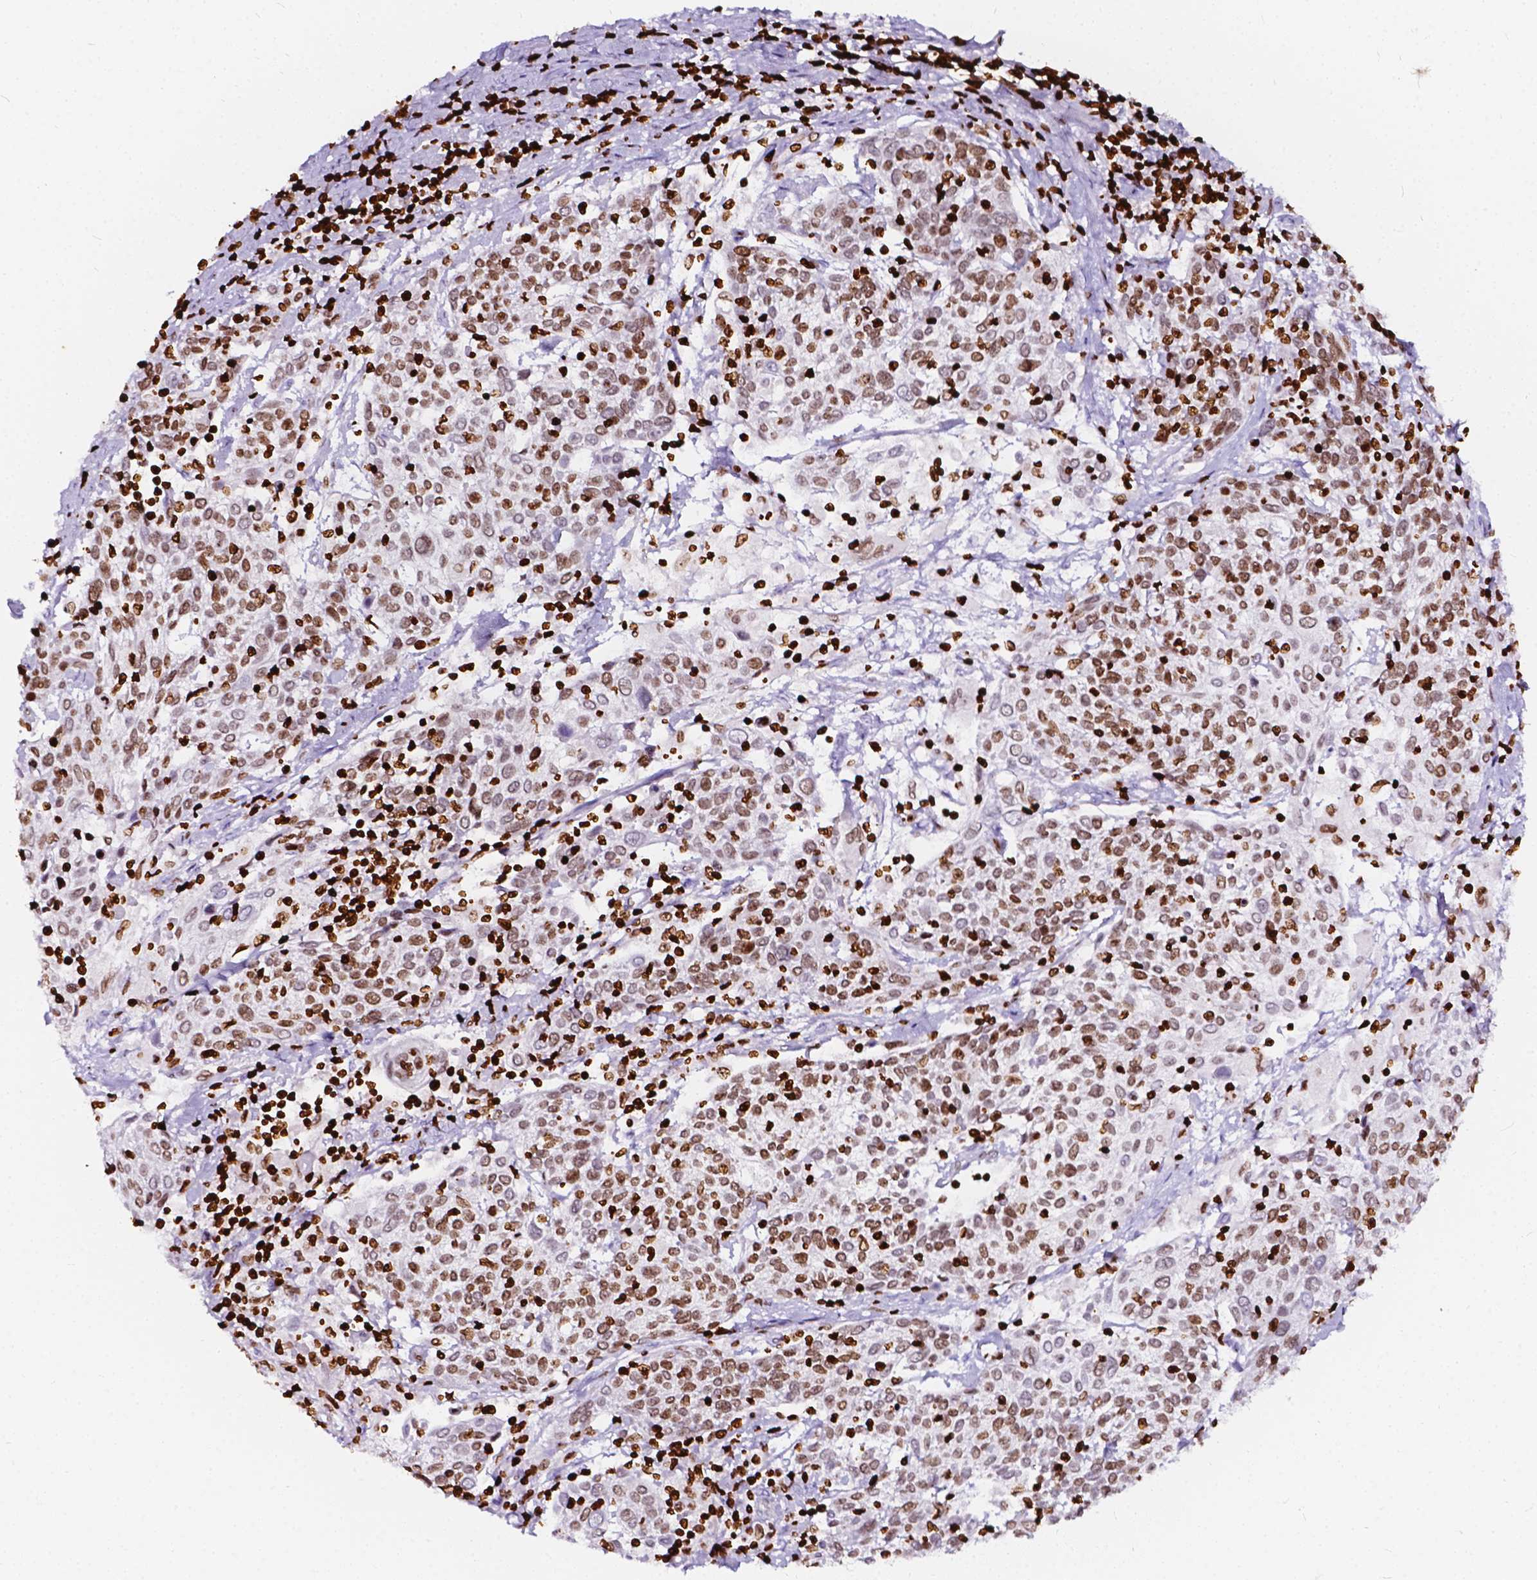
{"staining": {"intensity": "moderate", "quantity": ">75%", "location": "nuclear"}, "tissue": "cervical cancer", "cell_type": "Tumor cells", "image_type": "cancer", "snomed": [{"axis": "morphology", "description": "Squamous cell carcinoma, NOS"}, {"axis": "topography", "description": "Cervix"}], "caption": "IHC of human cervical squamous cell carcinoma displays medium levels of moderate nuclear positivity in about >75% of tumor cells. The staining was performed using DAB, with brown indicating positive protein expression. Nuclei are stained blue with hematoxylin.", "gene": "CBY3", "patient": {"sex": "female", "age": 61}}